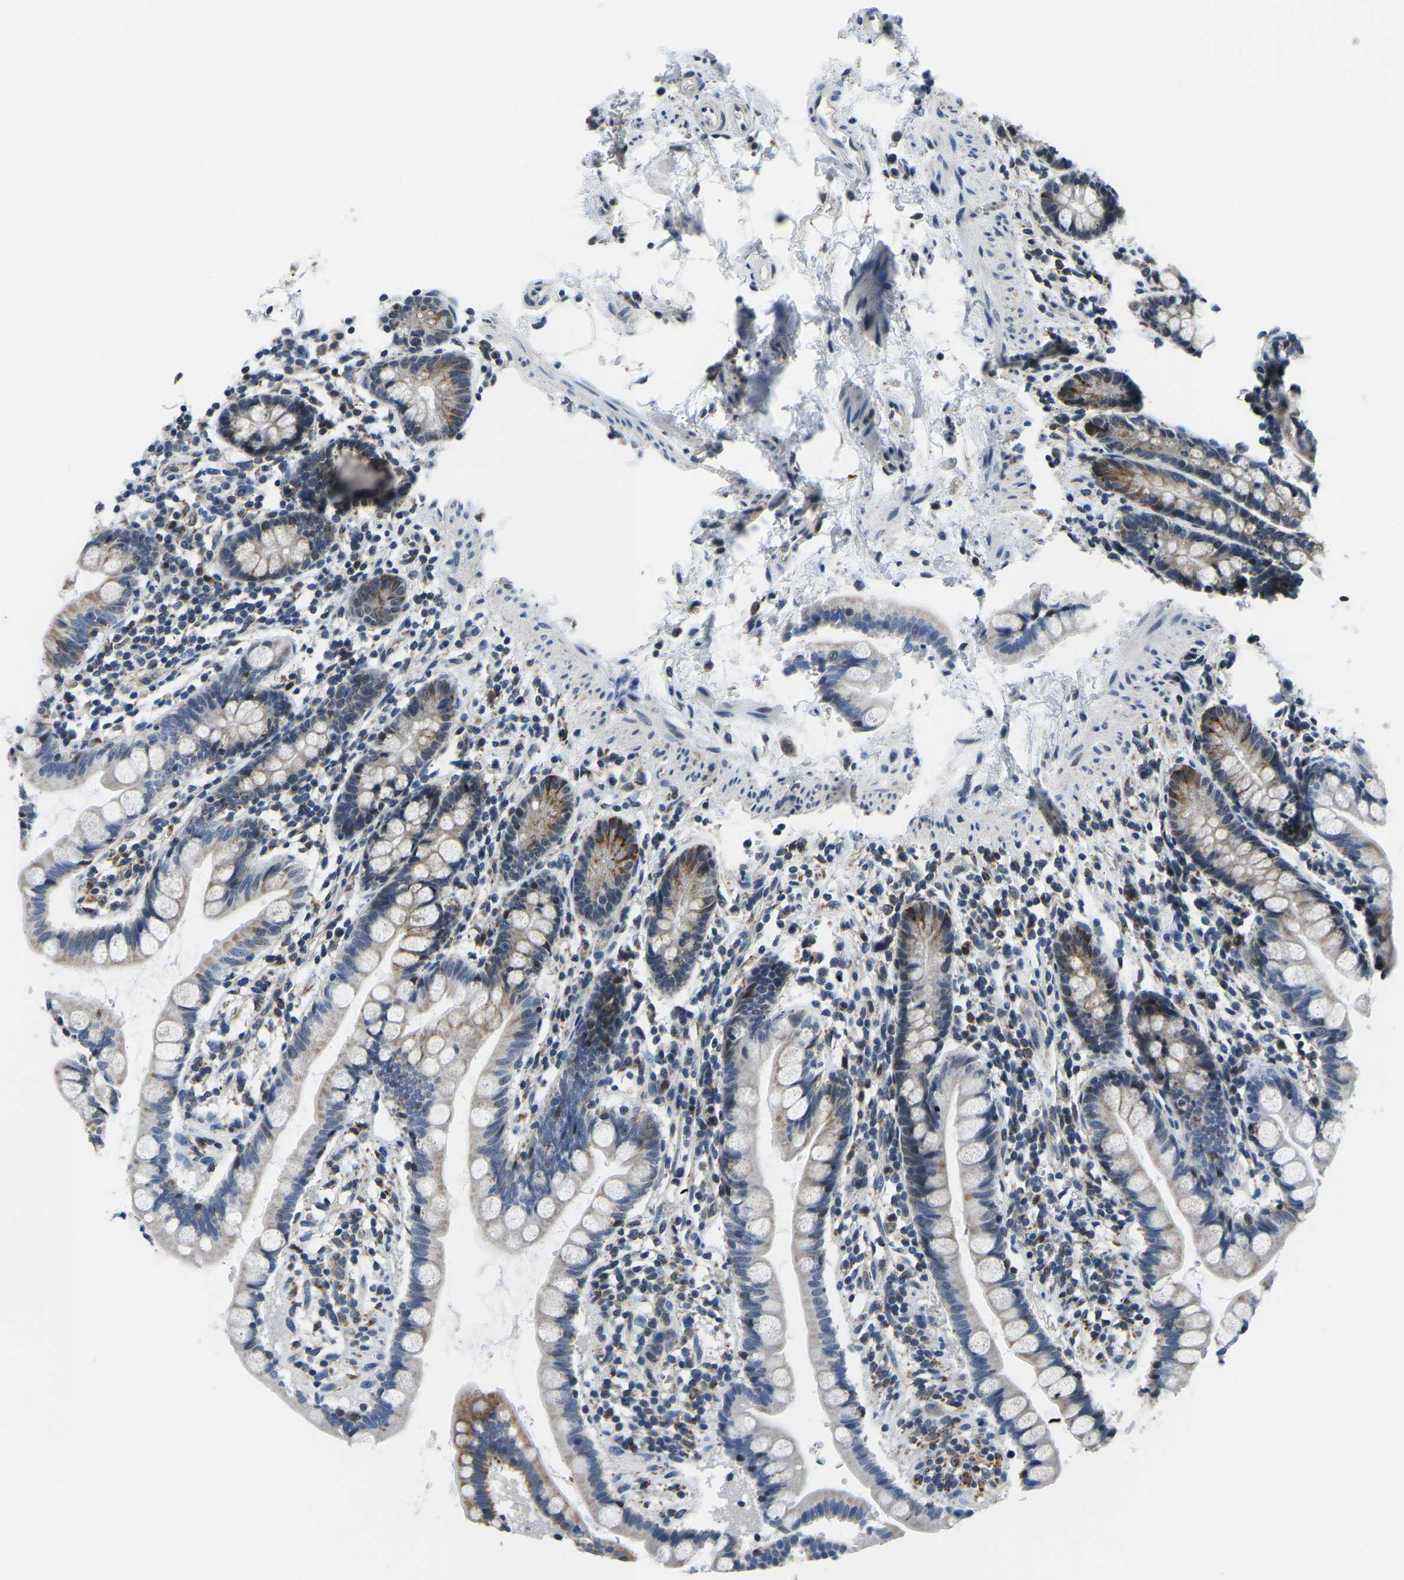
{"staining": {"intensity": "moderate", "quantity": "<25%", "location": "cytoplasmic/membranous"}, "tissue": "small intestine", "cell_type": "Glandular cells", "image_type": "normal", "snomed": [{"axis": "morphology", "description": "Normal tissue, NOS"}, {"axis": "topography", "description": "Small intestine"}], "caption": "Immunohistochemistry staining of benign small intestine, which displays low levels of moderate cytoplasmic/membranous positivity in about <25% of glandular cells indicating moderate cytoplasmic/membranous protein positivity. The staining was performed using DAB (brown) for protein detection and nuclei were counterstained in hematoxylin (blue).", "gene": "BNIP3L", "patient": {"sex": "female", "age": 84}}